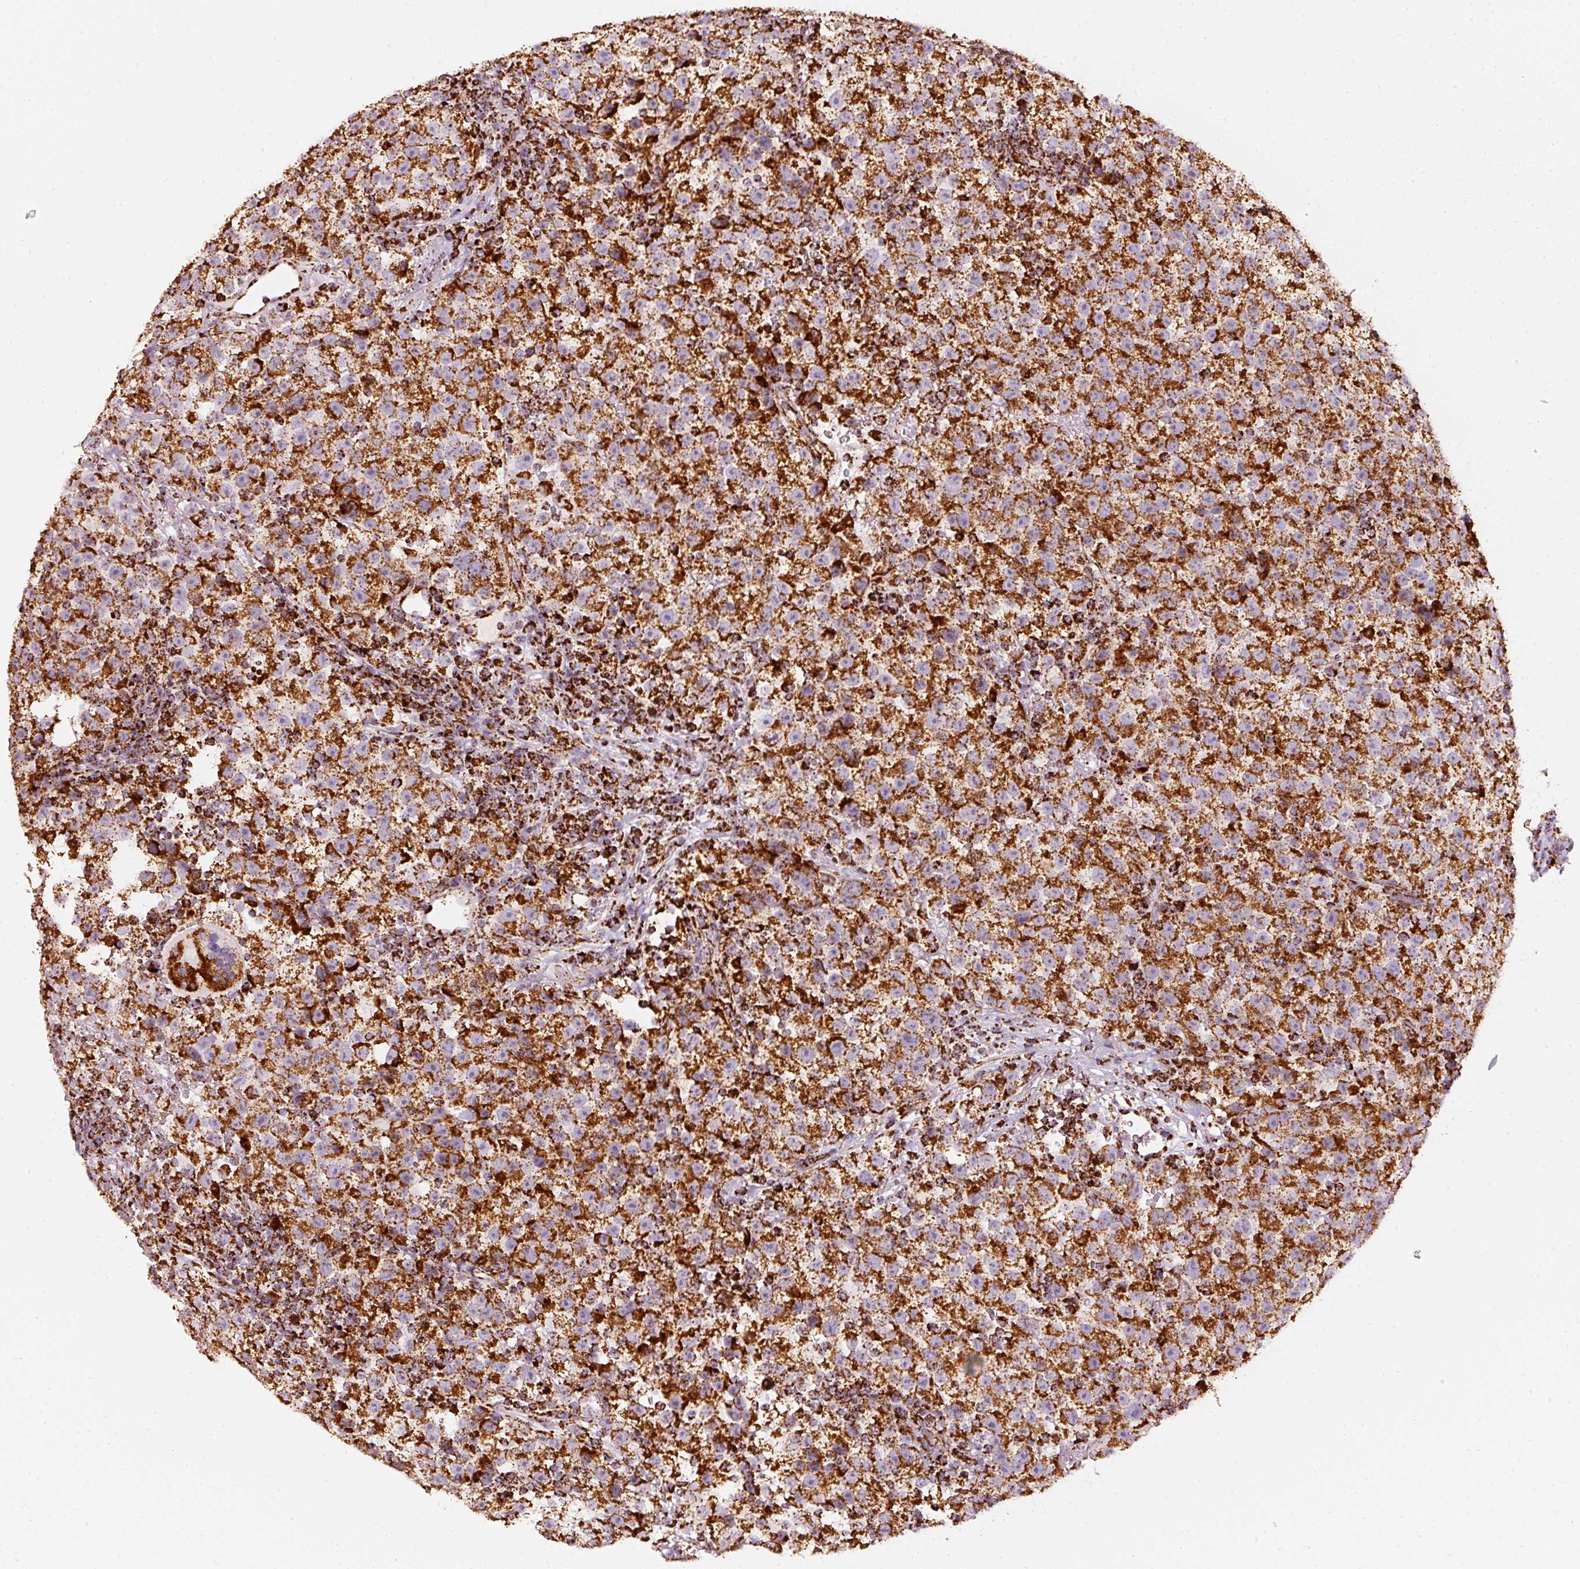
{"staining": {"intensity": "strong", "quantity": ">75%", "location": "cytoplasmic/membranous"}, "tissue": "testis cancer", "cell_type": "Tumor cells", "image_type": "cancer", "snomed": [{"axis": "morphology", "description": "Seminoma, NOS"}, {"axis": "topography", "description": "Testis"}], "caption": "Testis cancer (seminoma) stained with DAB immunohistochemistry demonstrates high levels of strong cytoplasmic/membranous expression in approximately >75% of tumor cells. (brown staining indicates protein expression, while blue staining denotes nuclei).", "gene": "UQCRC1", "patient": {"sex": "male", "age": 22}}